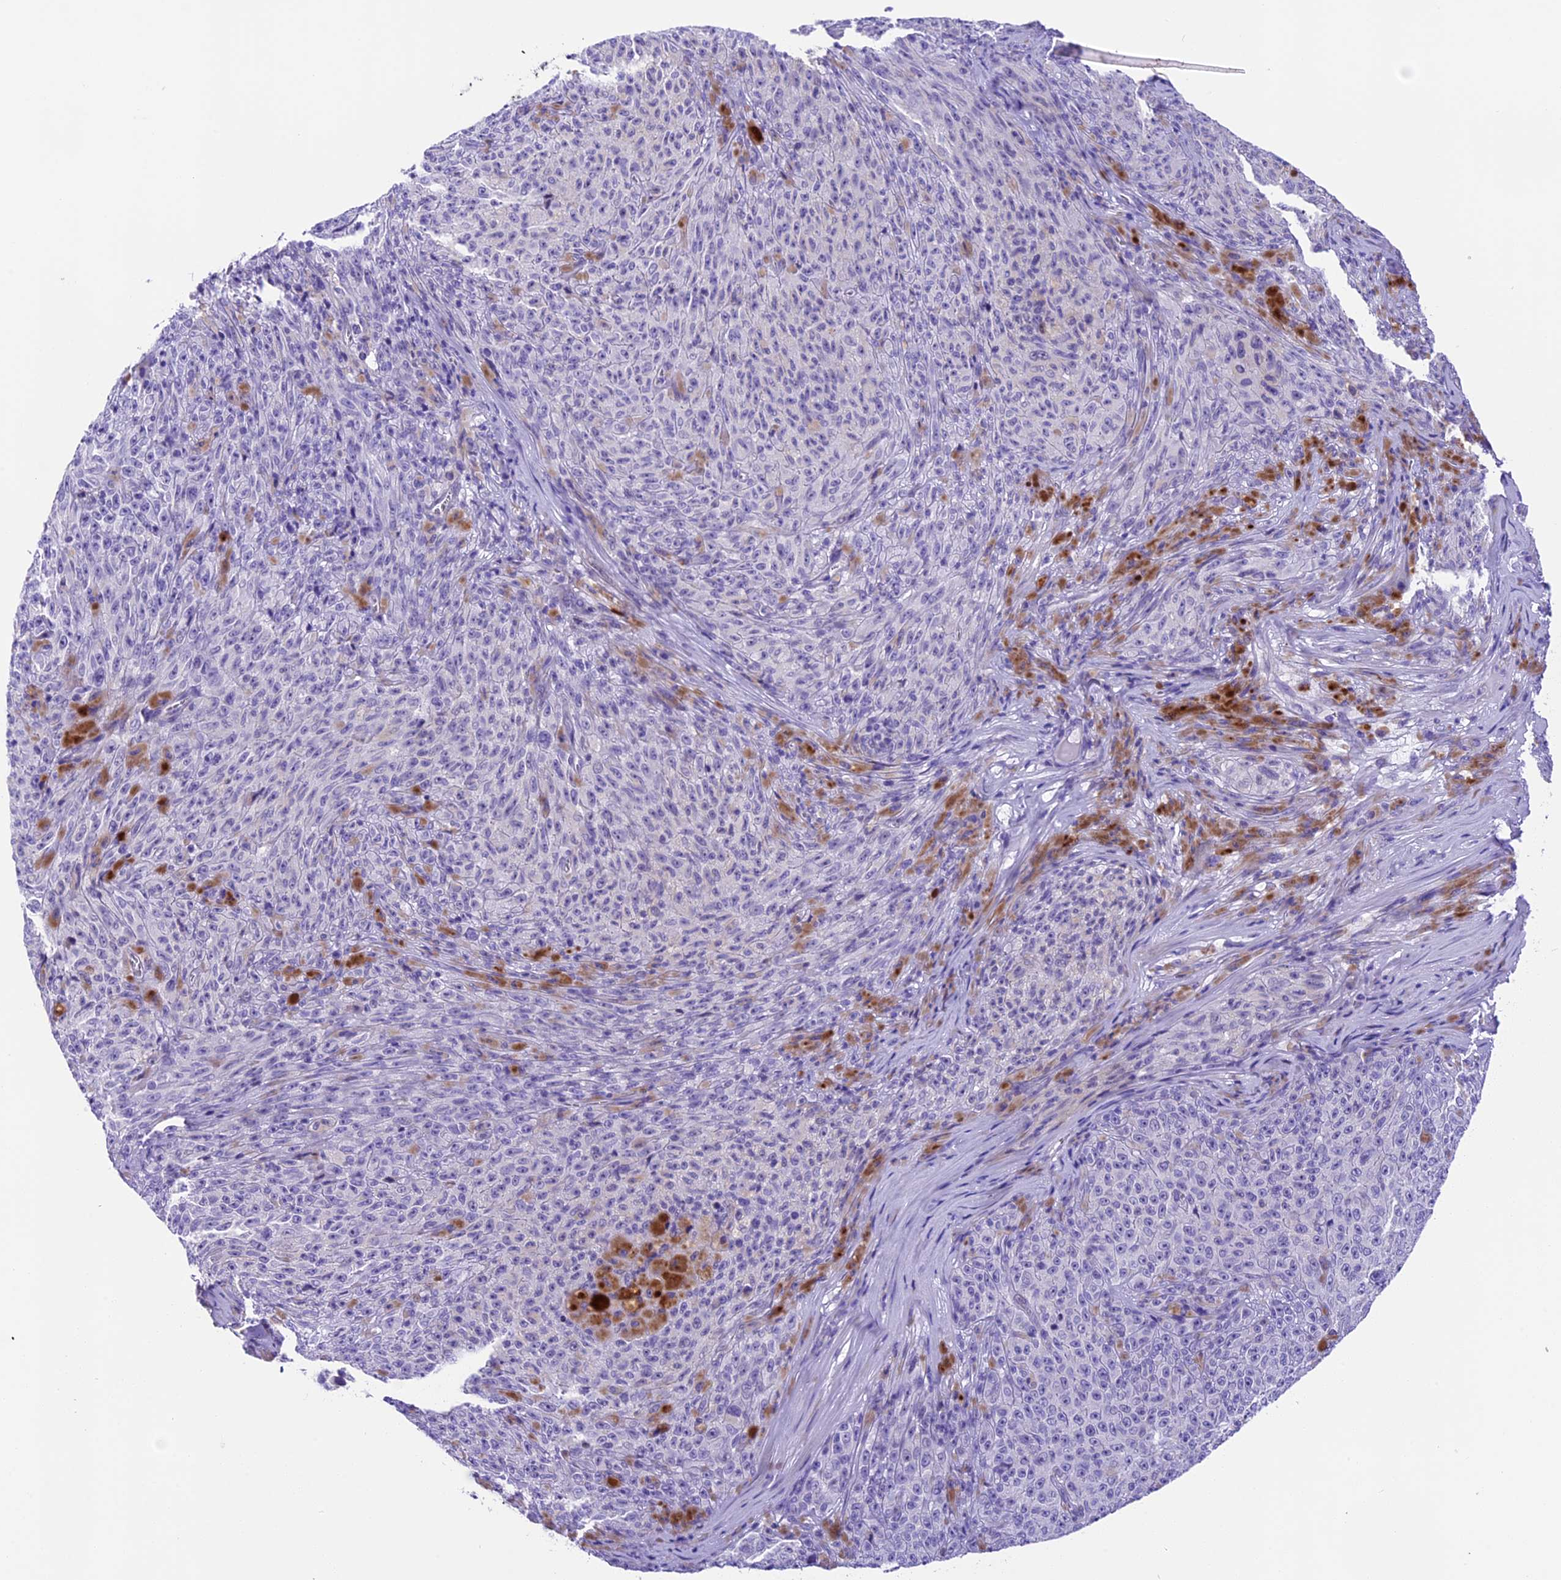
{"staining": {"intensity": "negative", "quantity": "none", "location": "none"}, "tissue": "melanoma", "cell_type": "Tumor cells", "image_type": "cancer", "snomed": [{"axis": "morphology", "description": "Malignant melanoma, NOS"}, {"axis": "topography", "description": "Skin"}], "caption": "This is an immunohistochemistry micrograph of human malignant melanoma. There is no staining in tumor cells.", "gene": "PRR15", "patient": {"sex": "female", "age": 82}}